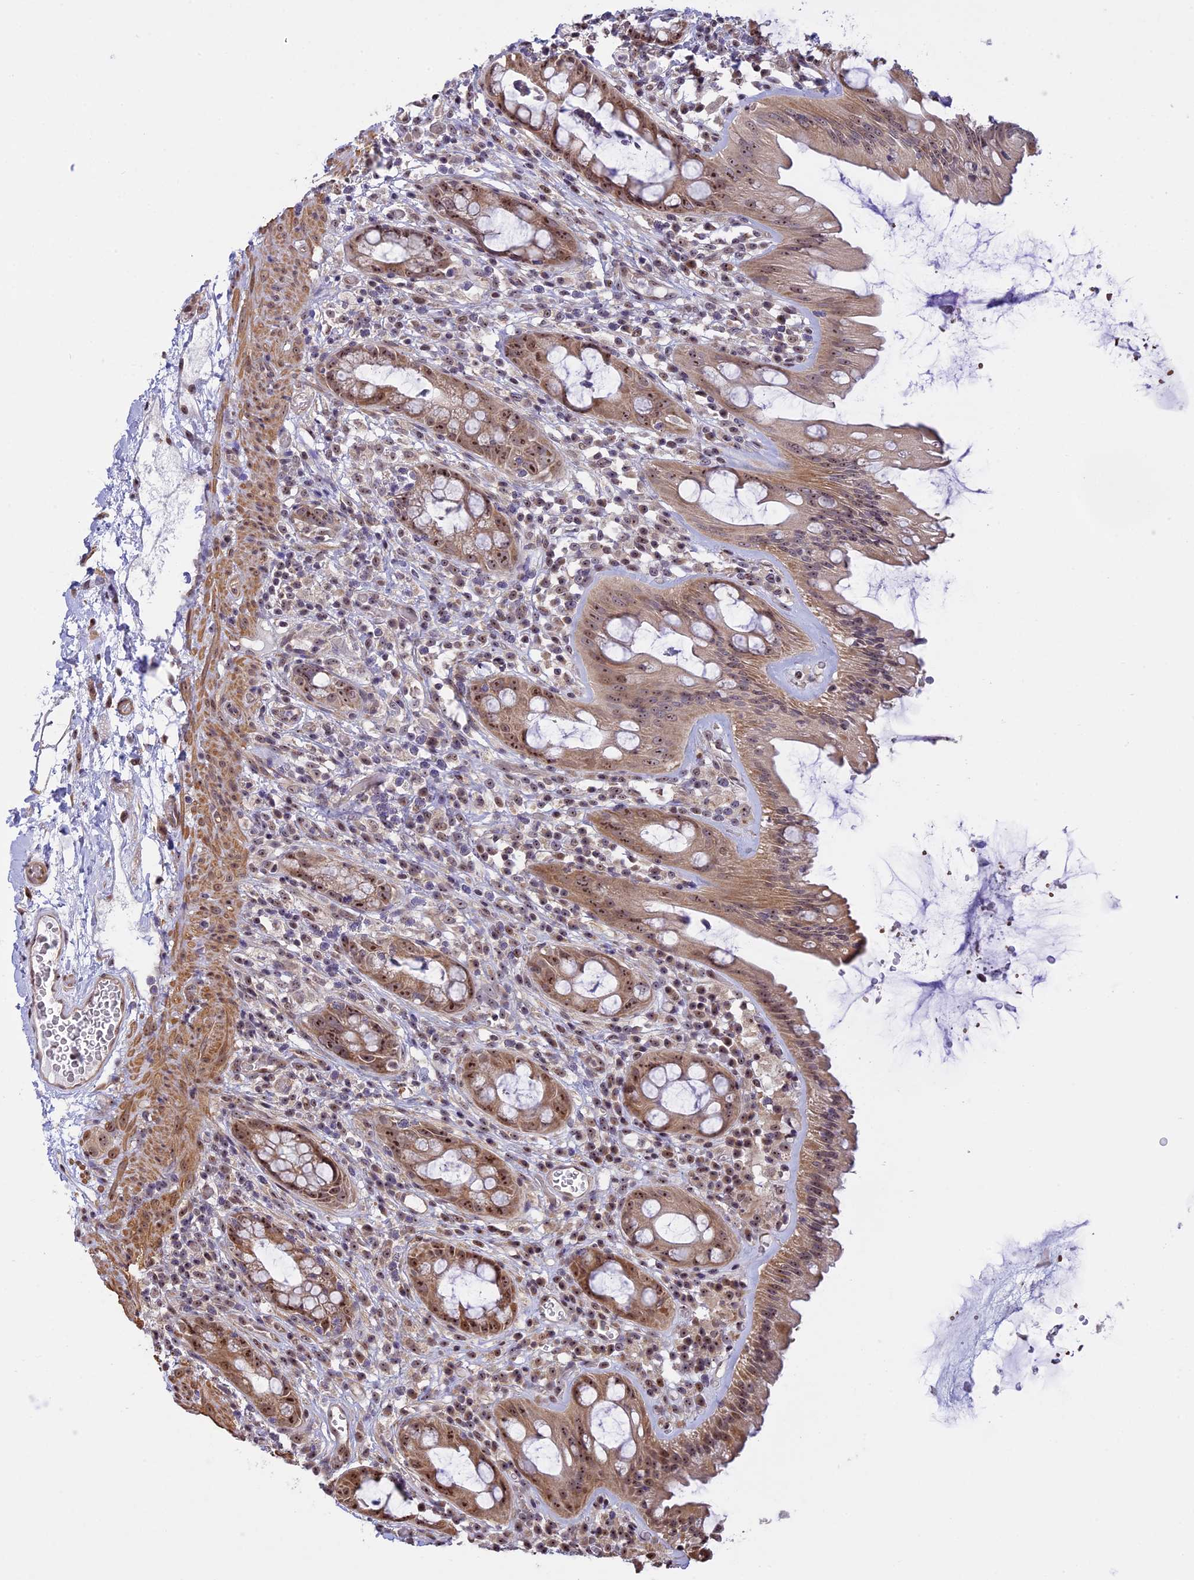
{"staining": {"intensity": "weak", "quantity": ">75%", "location": "cytoplasmic/membranous,nuclear"}, "tissue": "rectum", "cell_type": "Glandular cells", "image_type": "normal", "snomed": [{"axis": "morphology", "description": "Normal tissue, NOS"}, {"axis": "topography", "description": "Rectum"}], "caption": "This histopathology image exhibits immunohistochemistry staining of benign rectum, with low weak cytoplasmic/membranous,nuclear expression in approximately >75% of glandular cells.", "gene": "MGA", "patient": {"sex": "female", "age": 57}}